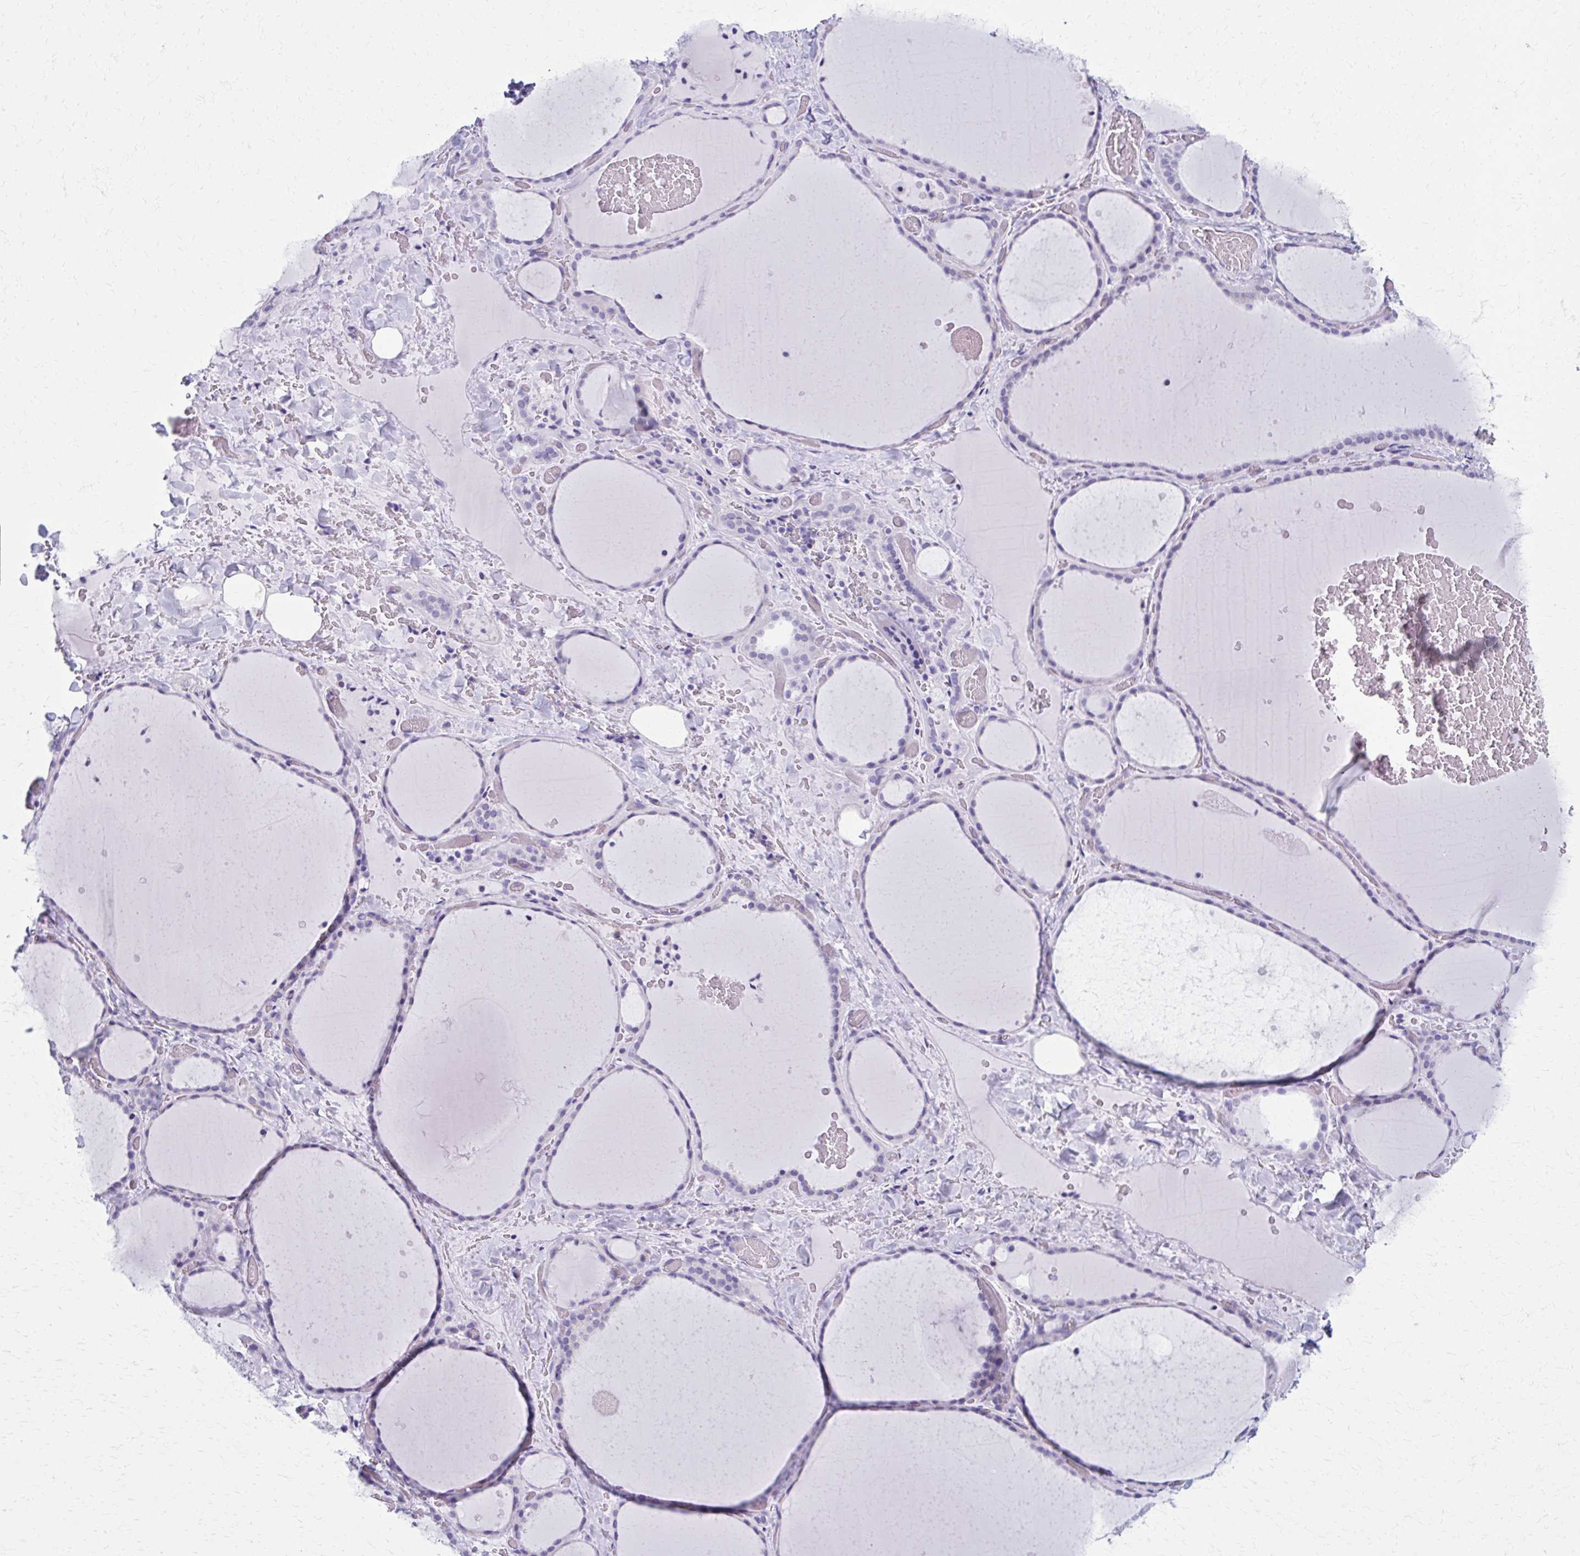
{"staining": {"intensity": "negative", "quantity": "none", "location": "none"}, "tissue": "thyroid gland", "cell_type": "Glandular cells", "image_type": "normal", "snomed": [{"axis": "morphology", "description": "Normal tissue, NOS"}, {"axis": "topography", "description": "Thyroid gland"}], "caption": "A photomicrograph of human thyroid gland is negative for staining in glandular cells. (DAB (3,3'-diaminobenzidine) immunohistochemistry (IHC), high magnification).", "gene": "MPLKIP", "patient": {"sex": "female", "age": 36}}